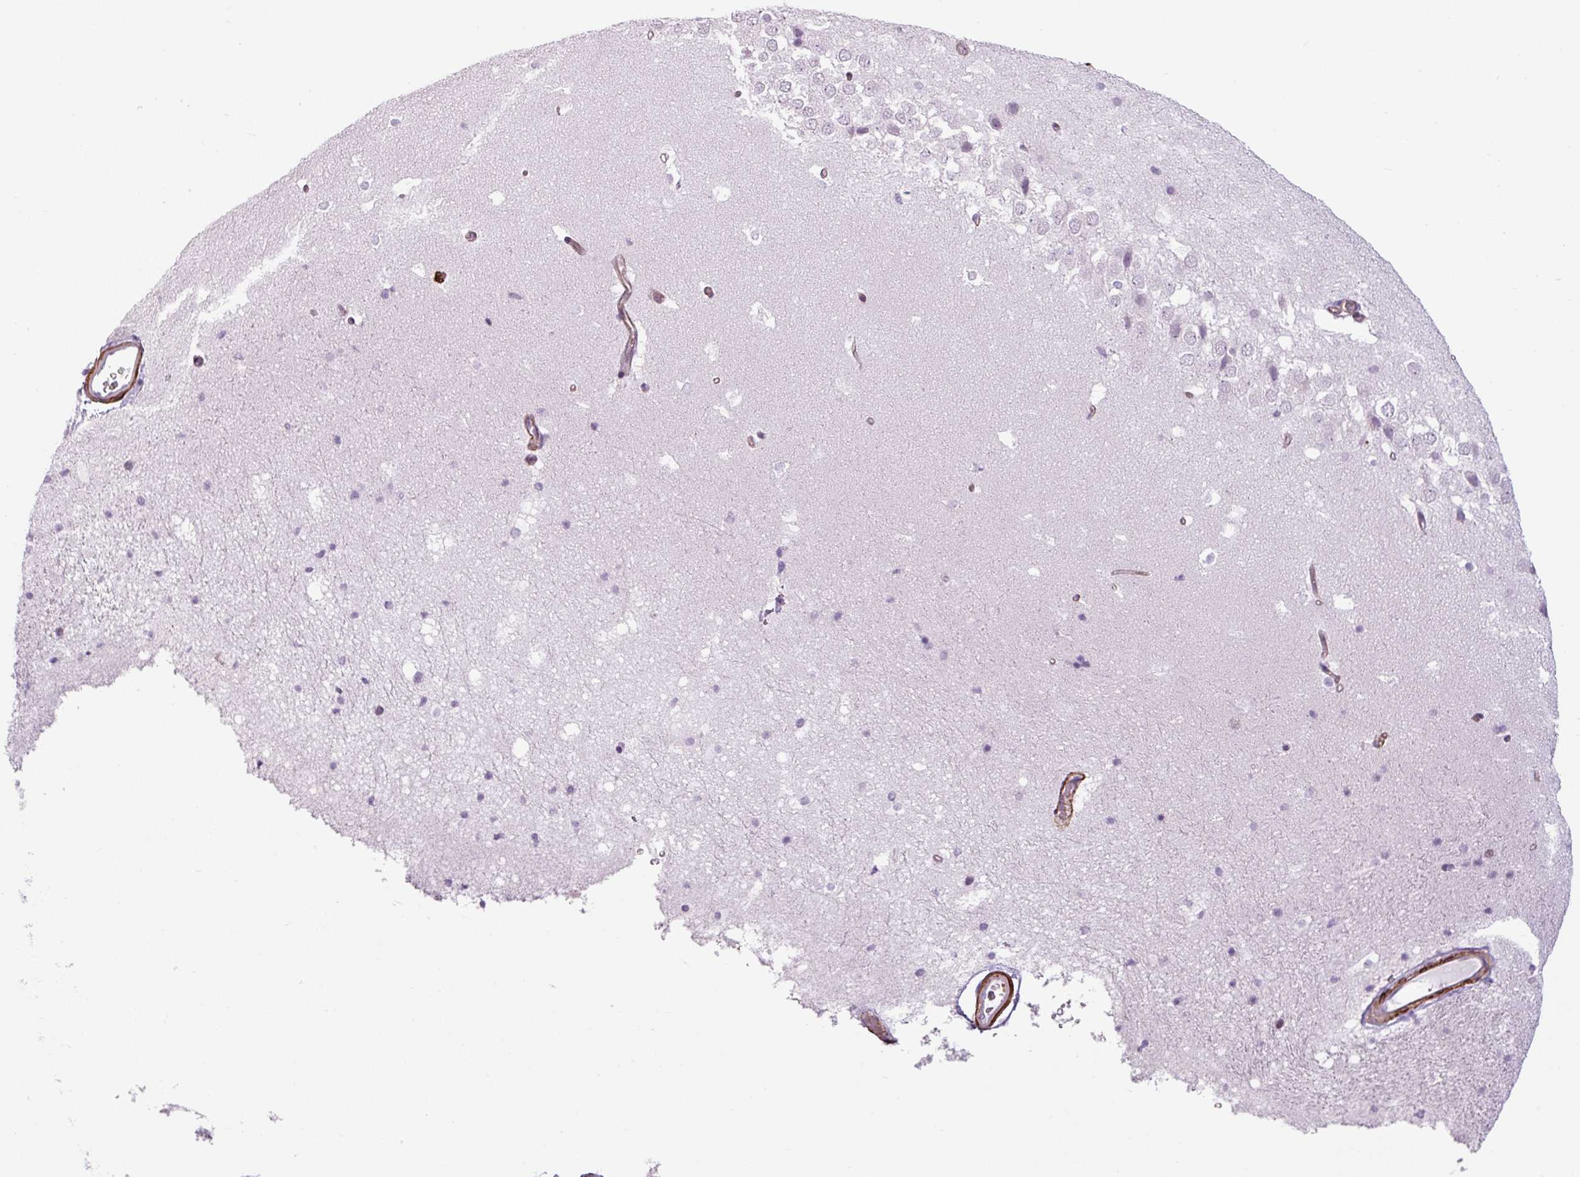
{"staining": {"intensity": "negative", "quantity": "none", "location": "none"}, "tissue": "hippocampus", "cell_type": "Glial cells", "image_type": "normal", "snomed": [{"axis": "morphology", "description": "Normal tissue, NOS"}, {"axis": "topography", "description": "Hippocampus"}], "caption": "Immunohistochemistry (IHC) of normal hippocampus displays no staining in glial cells.", "gene": "ATP10A", "patient": {"sex": "male", "age": 37}}